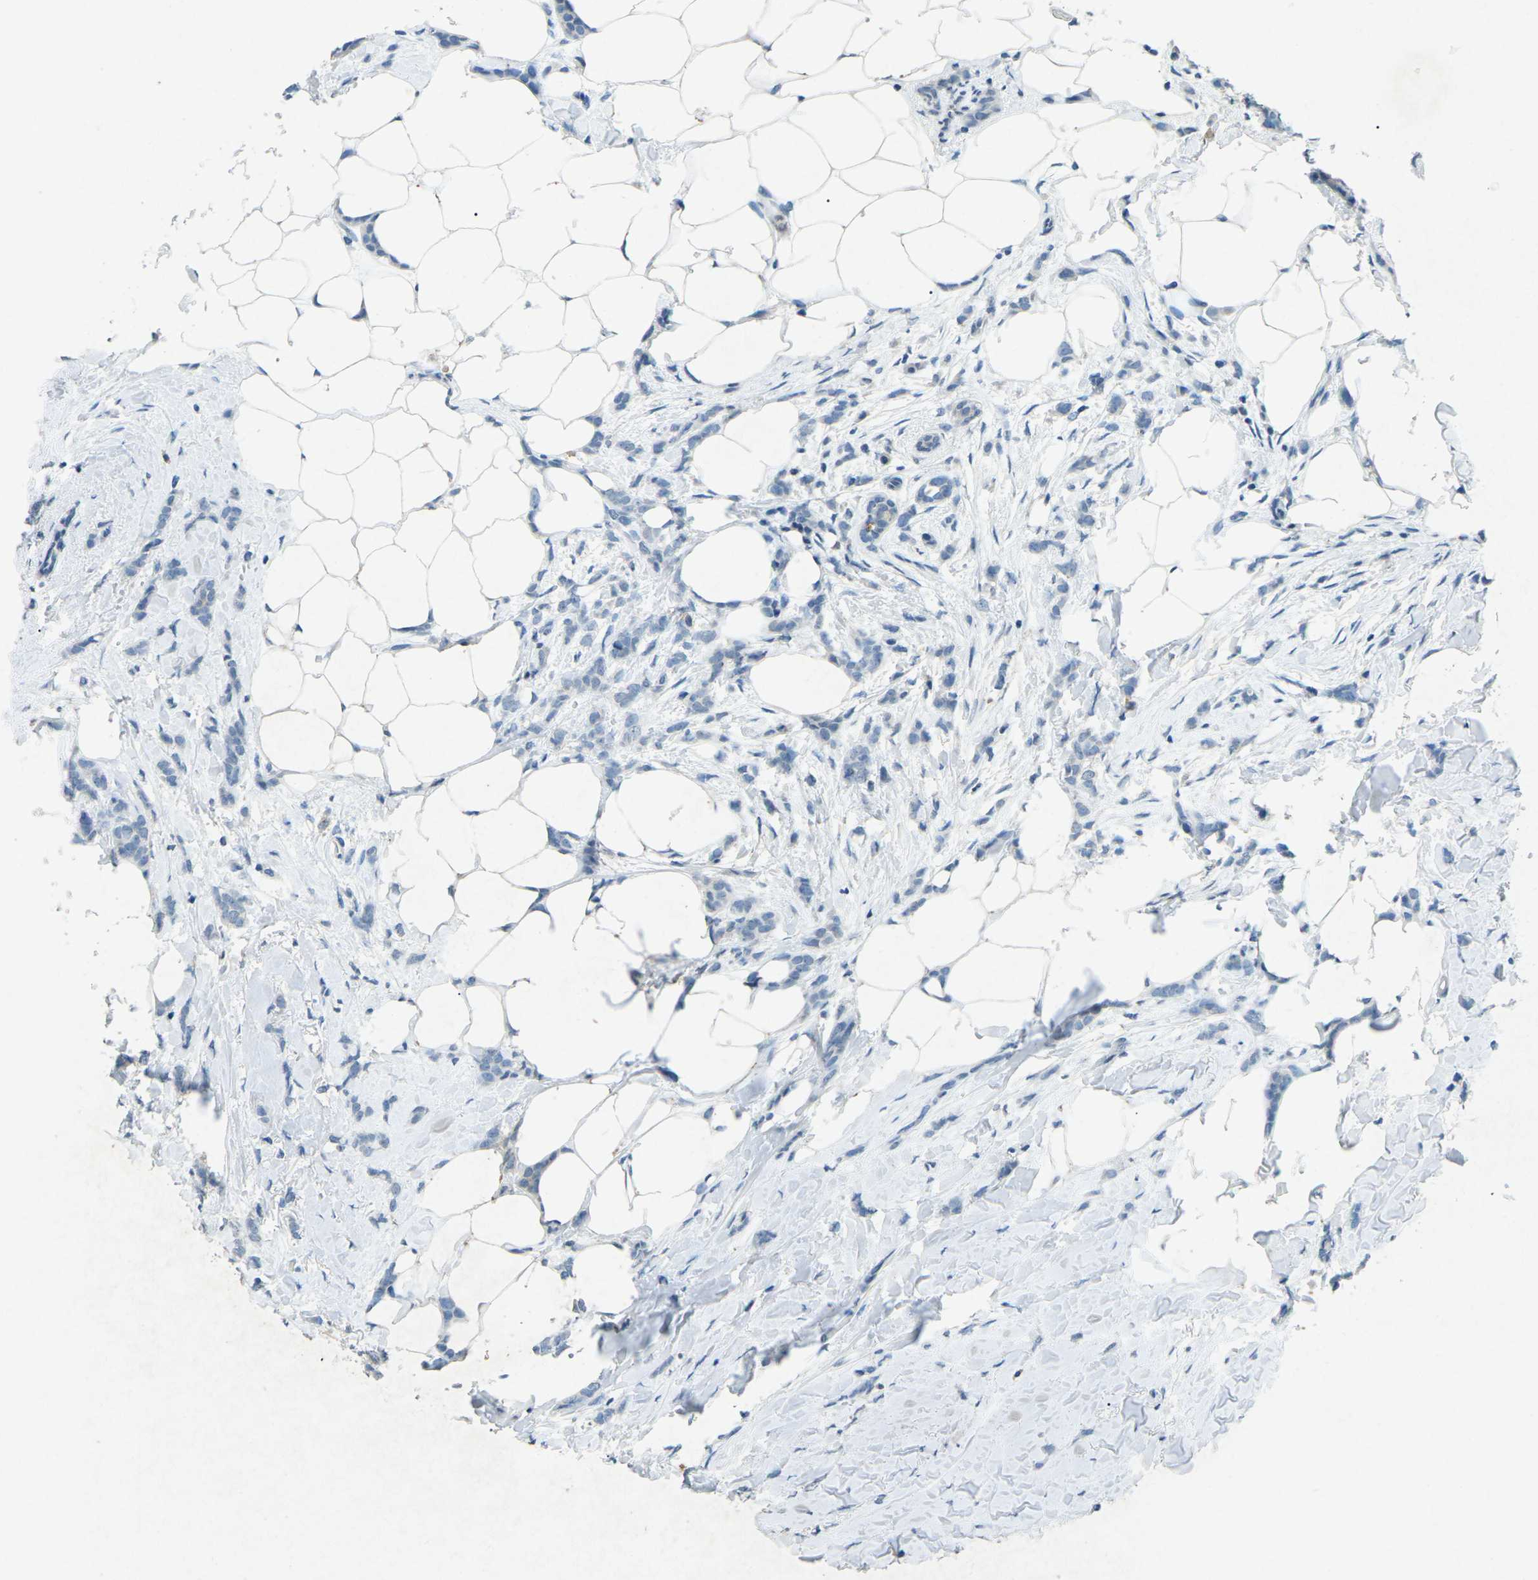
{"staining": {"intensity": "negative", "quantity": "none", "location": "none"}, "tissue": "breast cancer", "cell_type": "Tumor cells", "image_type": "cancer", "snomed": [{"axis": "morphology", "description": "Lobular carcinoma, in situ"}, {"axis": "morphology", "description": "Lobular carcinoma"}, {"axis": "topography", "description": "Breast"}], "caption": "IHC histopathology image of neoplastic tissue: breast cancer stained with DAB (3,3'-diaminobenzidine) shows no significant protein expression in tumor cells.", "gene": "A1BG", "patient": {"sex": "female", "age": 41}}